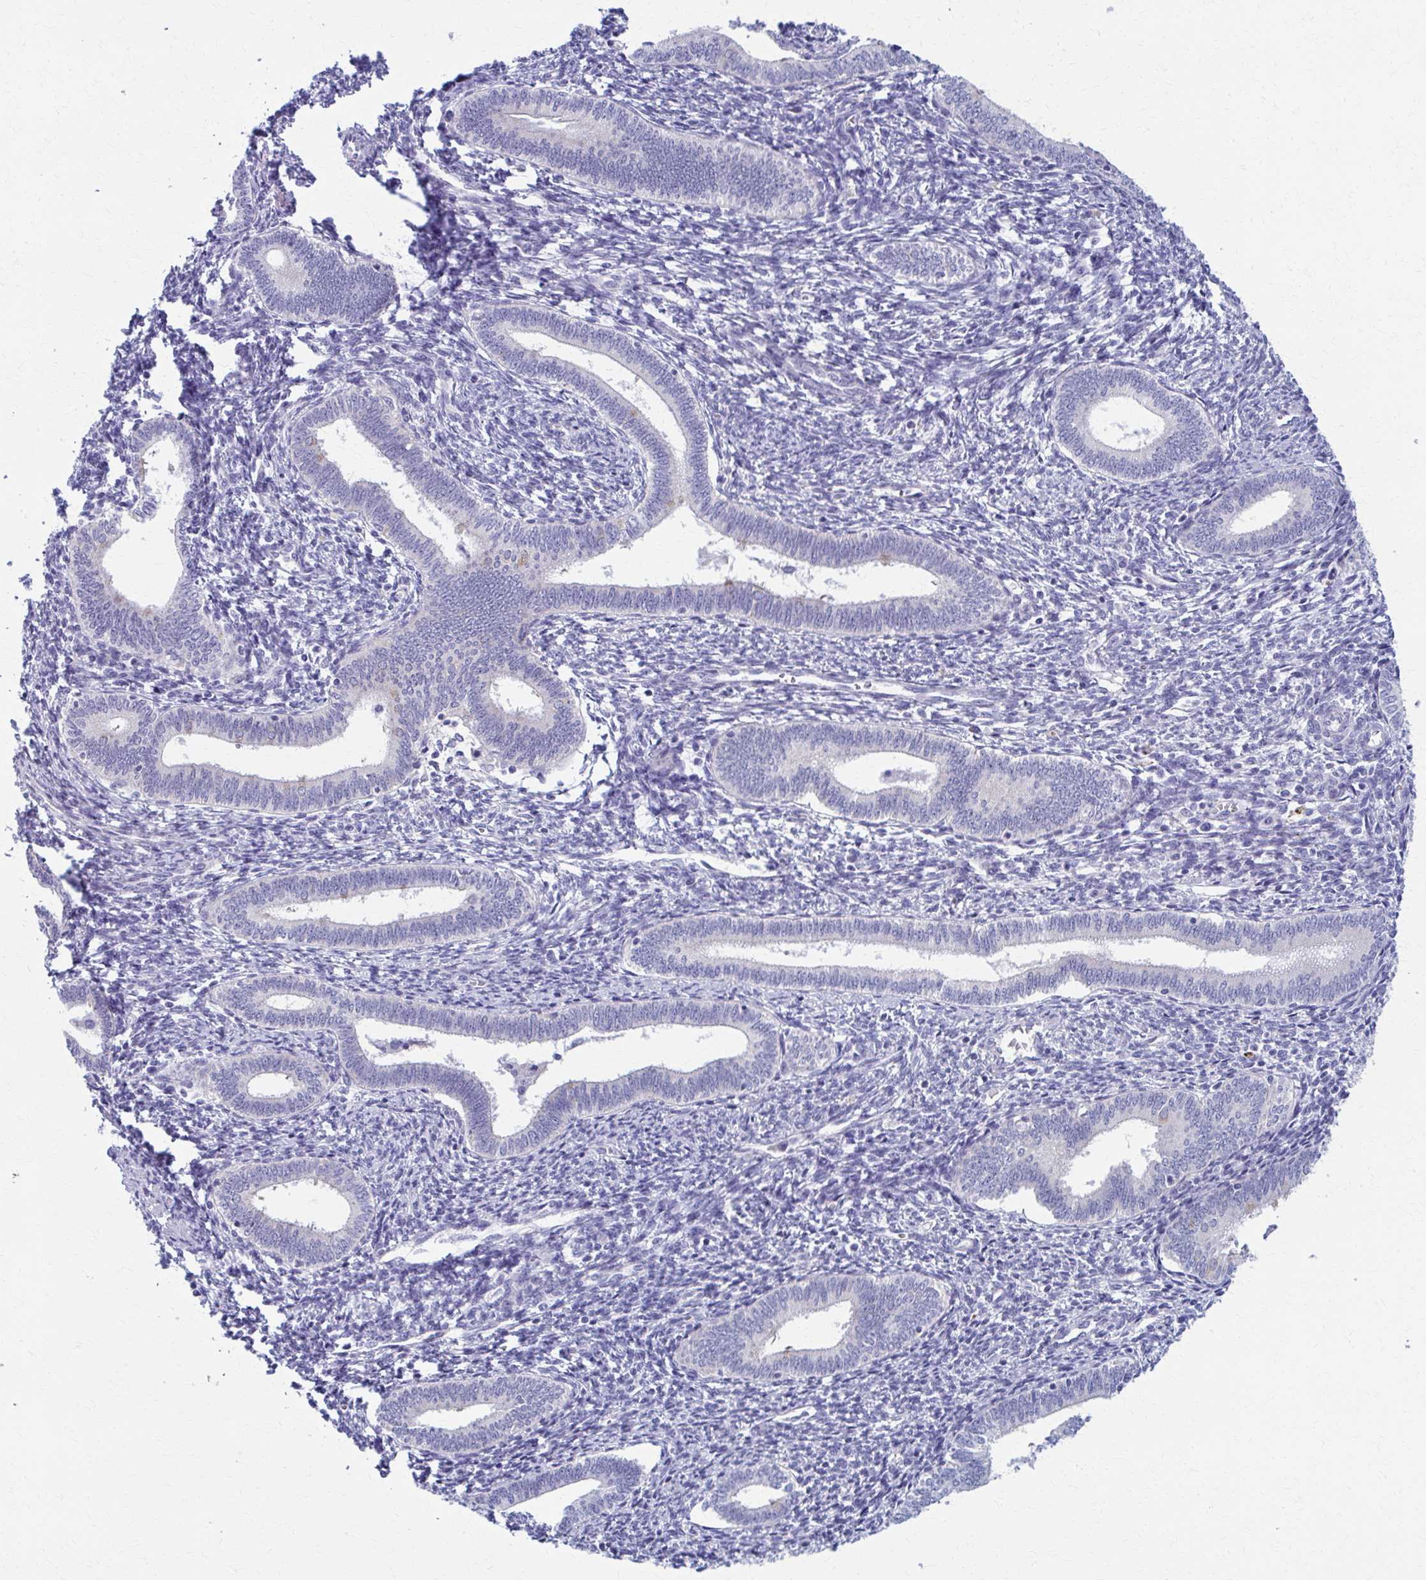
{"staining": {"intensity": "negative", "quantity": "none", "location": "none"}, "tissue": "endometrium", "cell_type": "Cells in endometrial stroma", "image_type": "normal", "snomed": [{"axis": "morphology", "description": "Normal tissue, NOS"}, {"axis": "topography", "description": "Endometrium"}], "caption": "High power microscopy micrograph of an immunohistochemistry image of unremarkable endometrium, revealing no significant expression in cells in endometrial stroma.", "gene": "SPATS2L", "patient": {"sex": "female", "age": 41}}